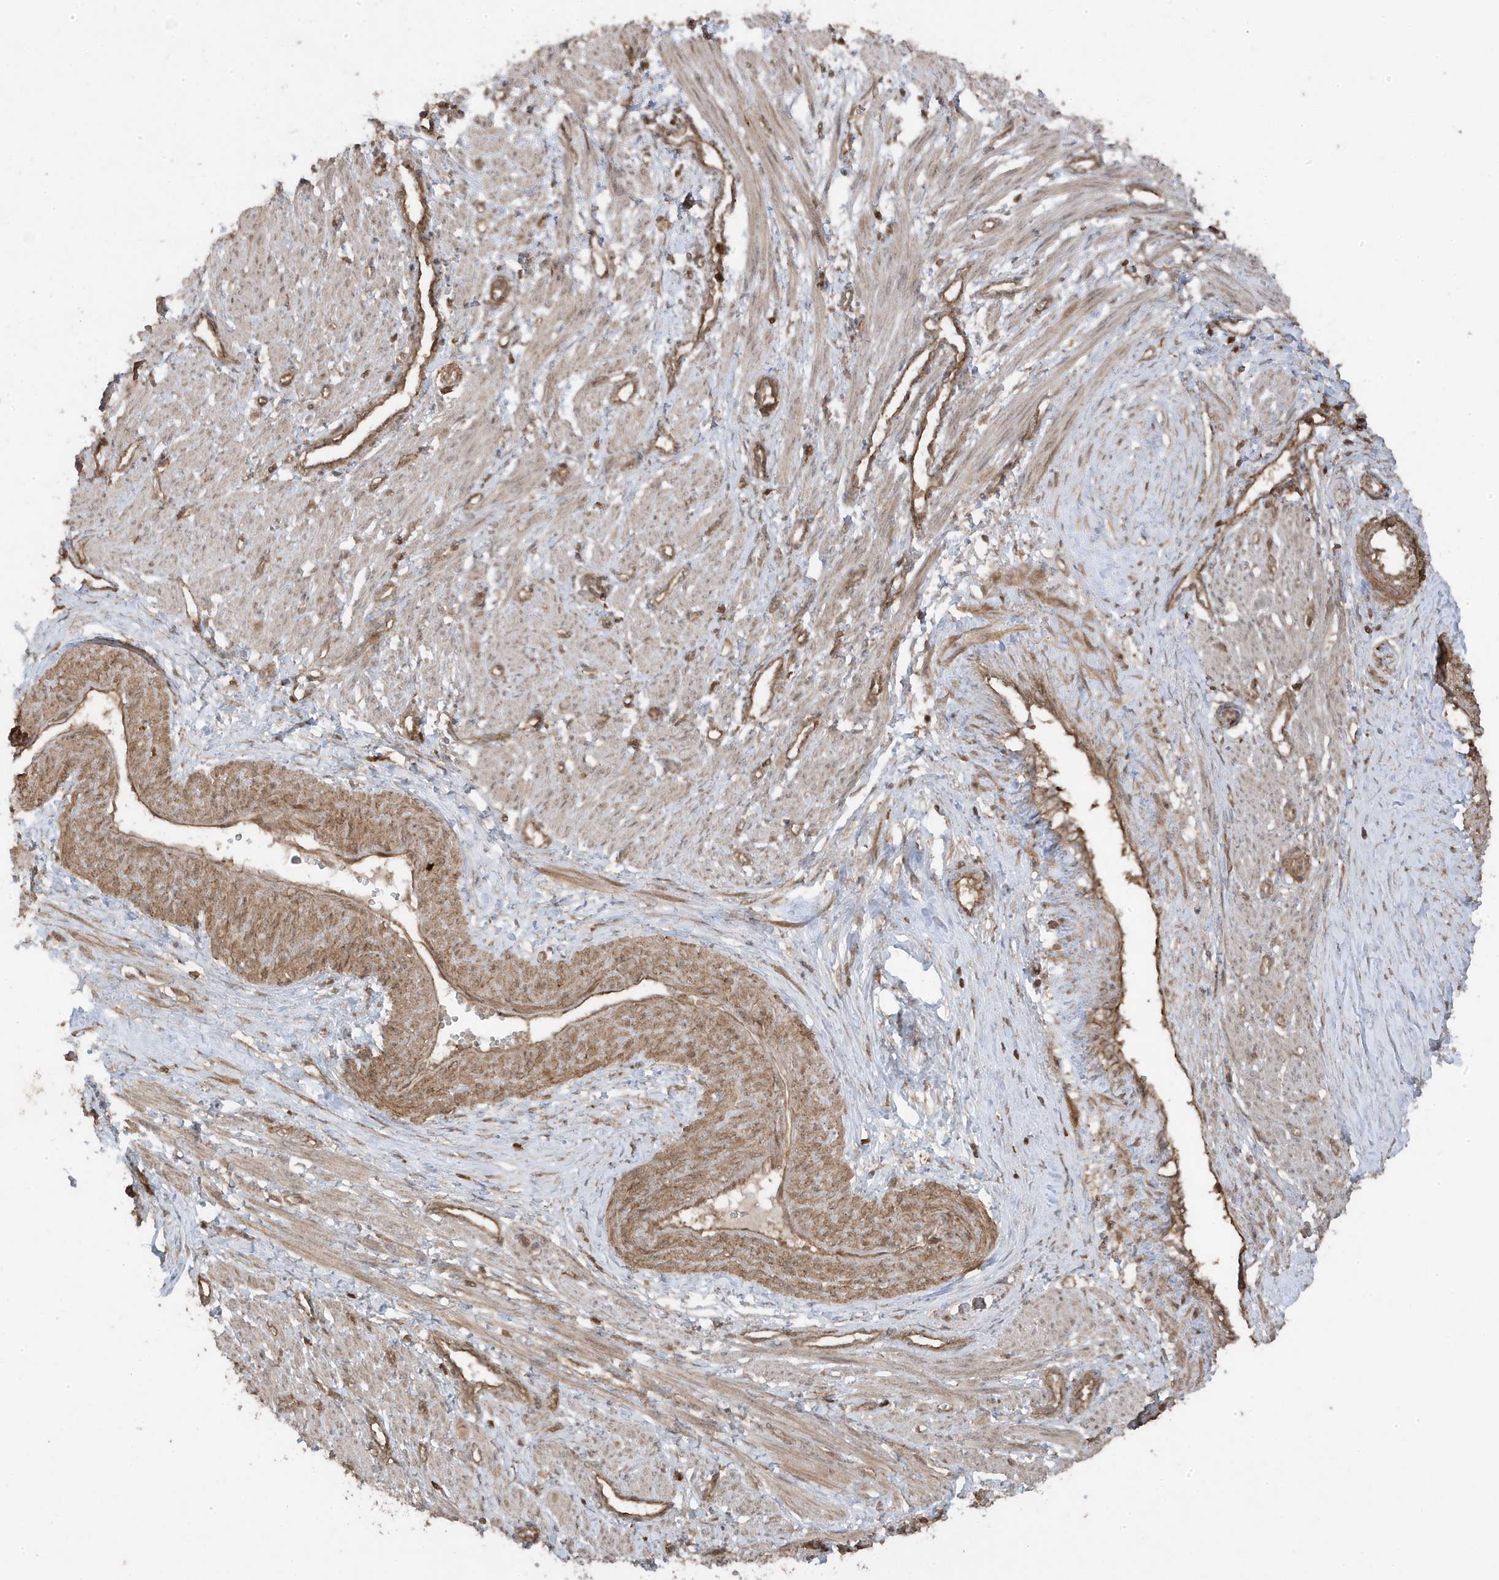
{"staining": {"intensity": "moderate", "quantity": "25%-75%", "location": "cytoplasmic/membranous"}, "tissue": "smooth muscle", "cell_type": "Smooth muscle cells", "image_type": "normal", "snomed": [{"axis": "morphology", "description": "Normal tissue, NOS"}, {"axis": "topography", "description": "Endometrium"}], "caption": "Smooth muscle cells demonstrate medium levels of moderate cytoplasmic/membranous positivity in about 25%-75% of cells in normal human smooth muscle.", "gene": "ASAP1", "patient": {"sex": "female", "age": 33}}